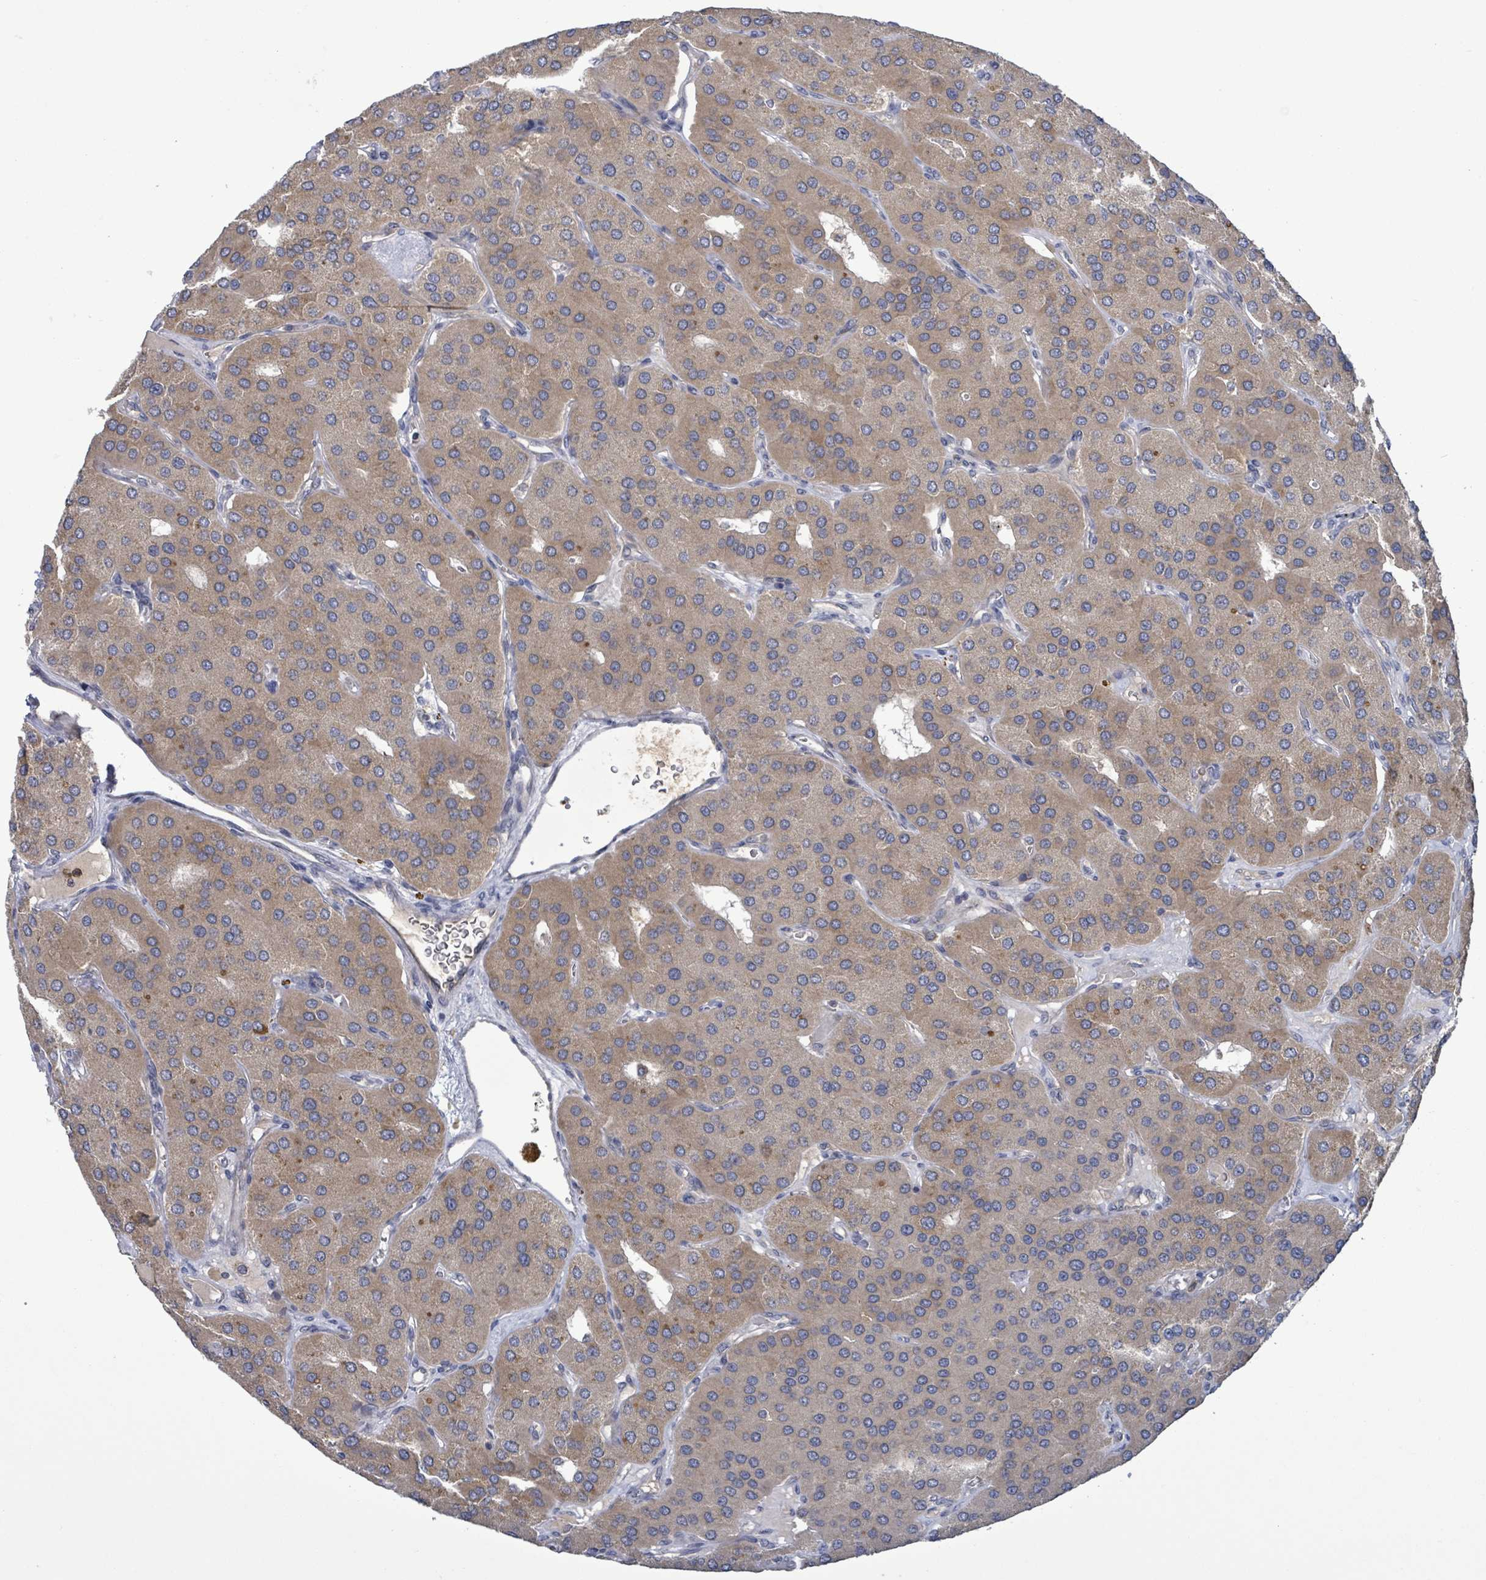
{"staining": {"intensity": "weak", "quantity": ">75%", "location": "cytoplasmic/membranous"}, "tissue": "parathyroid gland", "cell_type": "Glandular cells", "image_type": "normal", "snomed": [{"axis": "morphology", "description": "Normal tissue, NOS"}, {"axis": "morphology", "description": "Adenoma, NOS"}, {"axis": "topography", "description": "Parathyroid gland"}], "caption": "The photomicrograph displays immunohistochemical staining of normal parathyroid gland. There is weak cytoplasmic/membranous expression is present in about >75% of glandular cells. (Brightfield microscopy of DAB IHC at high magnification).", "gene": "SERPINE3", "patient": {"sex": "female", "age": 86}}